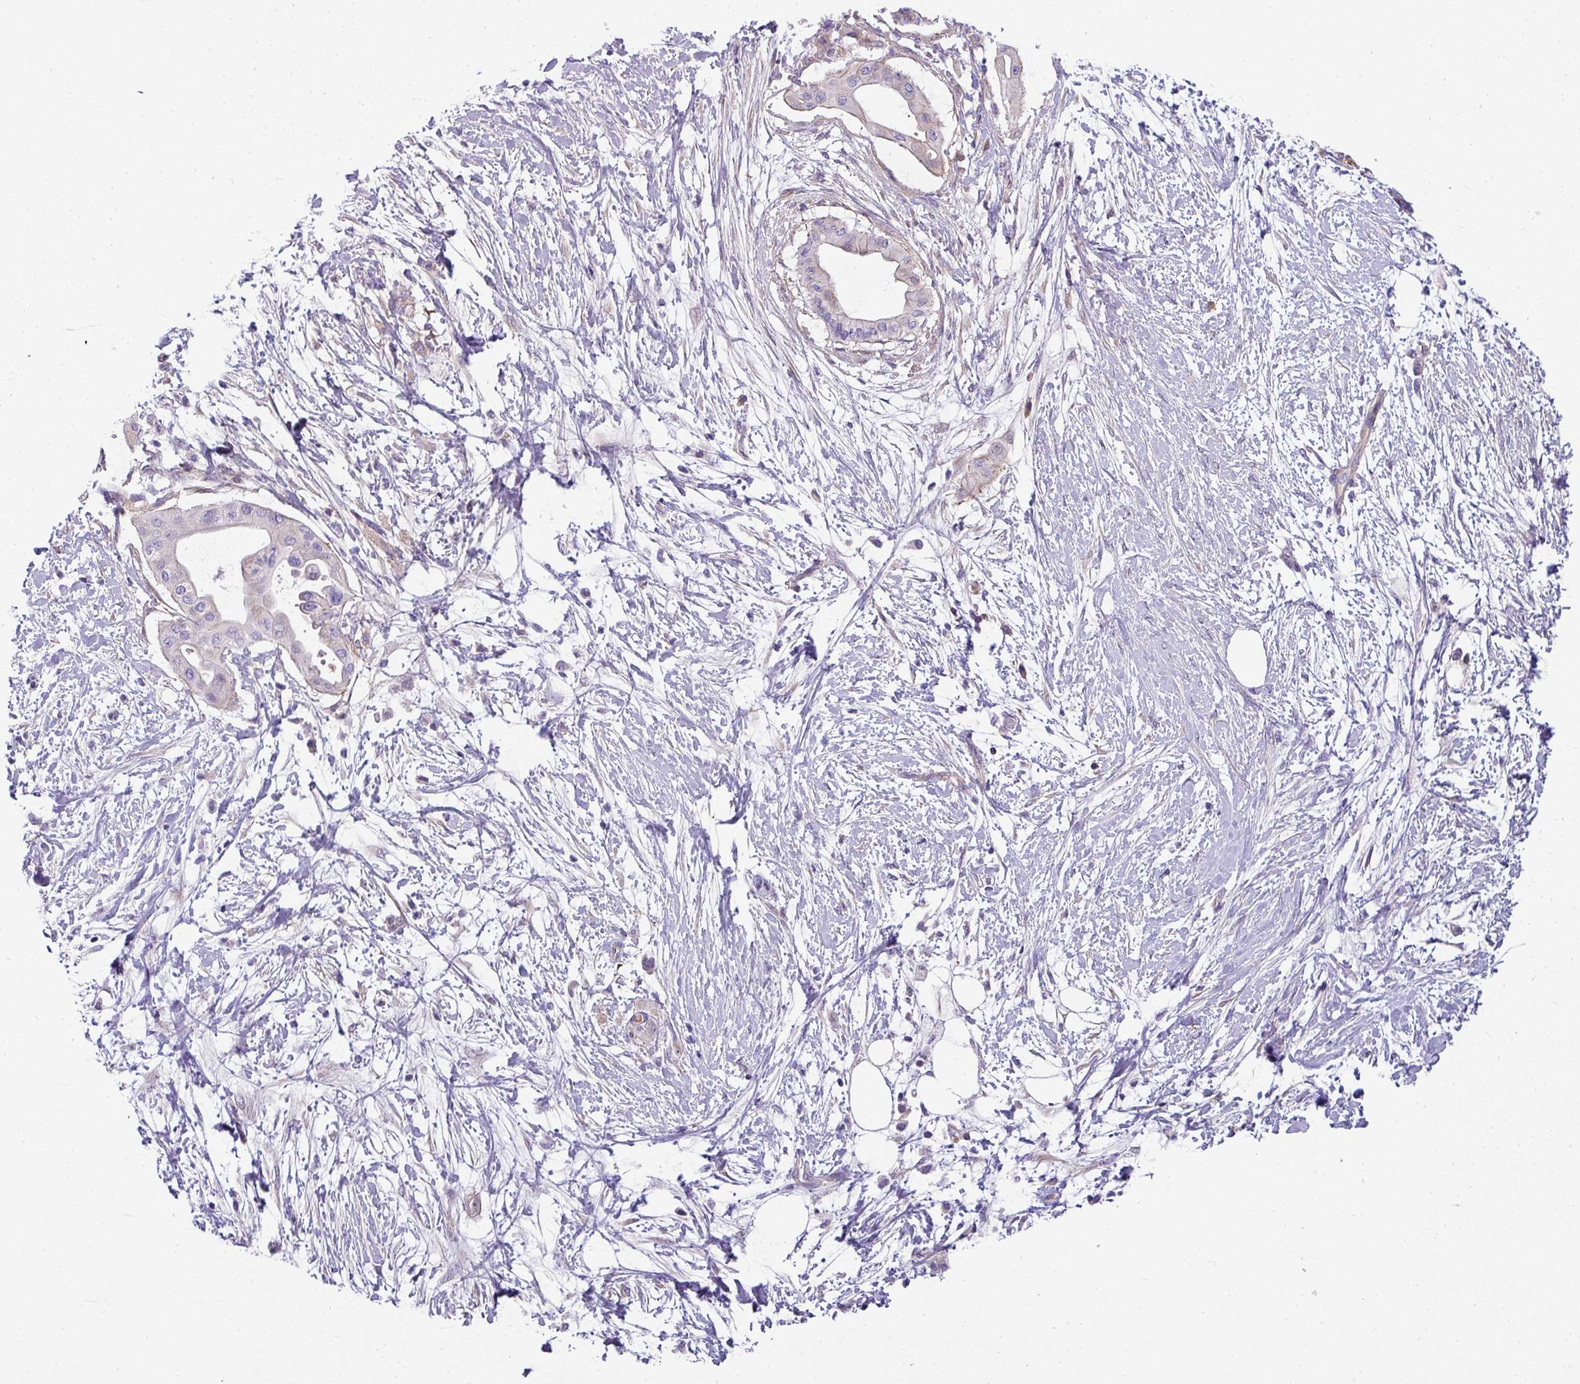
{"staining": {"intensity": "negative", "quantity": "none", "location": "none"}, "tissue": "pancreatic cancer", "cell_type": "Tumor cells", "image_type": "cancer", "snomed": [{"axis": "morphology", "description": "Adenocarcinoma, NOS"}, {"axis": "topography", "description": "Pancreas"}], "caption": "Photomicrograph shows no significant protein expression in tumor cells of adenocarcinoma (pancreatic). (IHC, brightfield microscopy, high magnification).", "gene": "PALS2", "patient": {"sex": "male", "age": 68}}